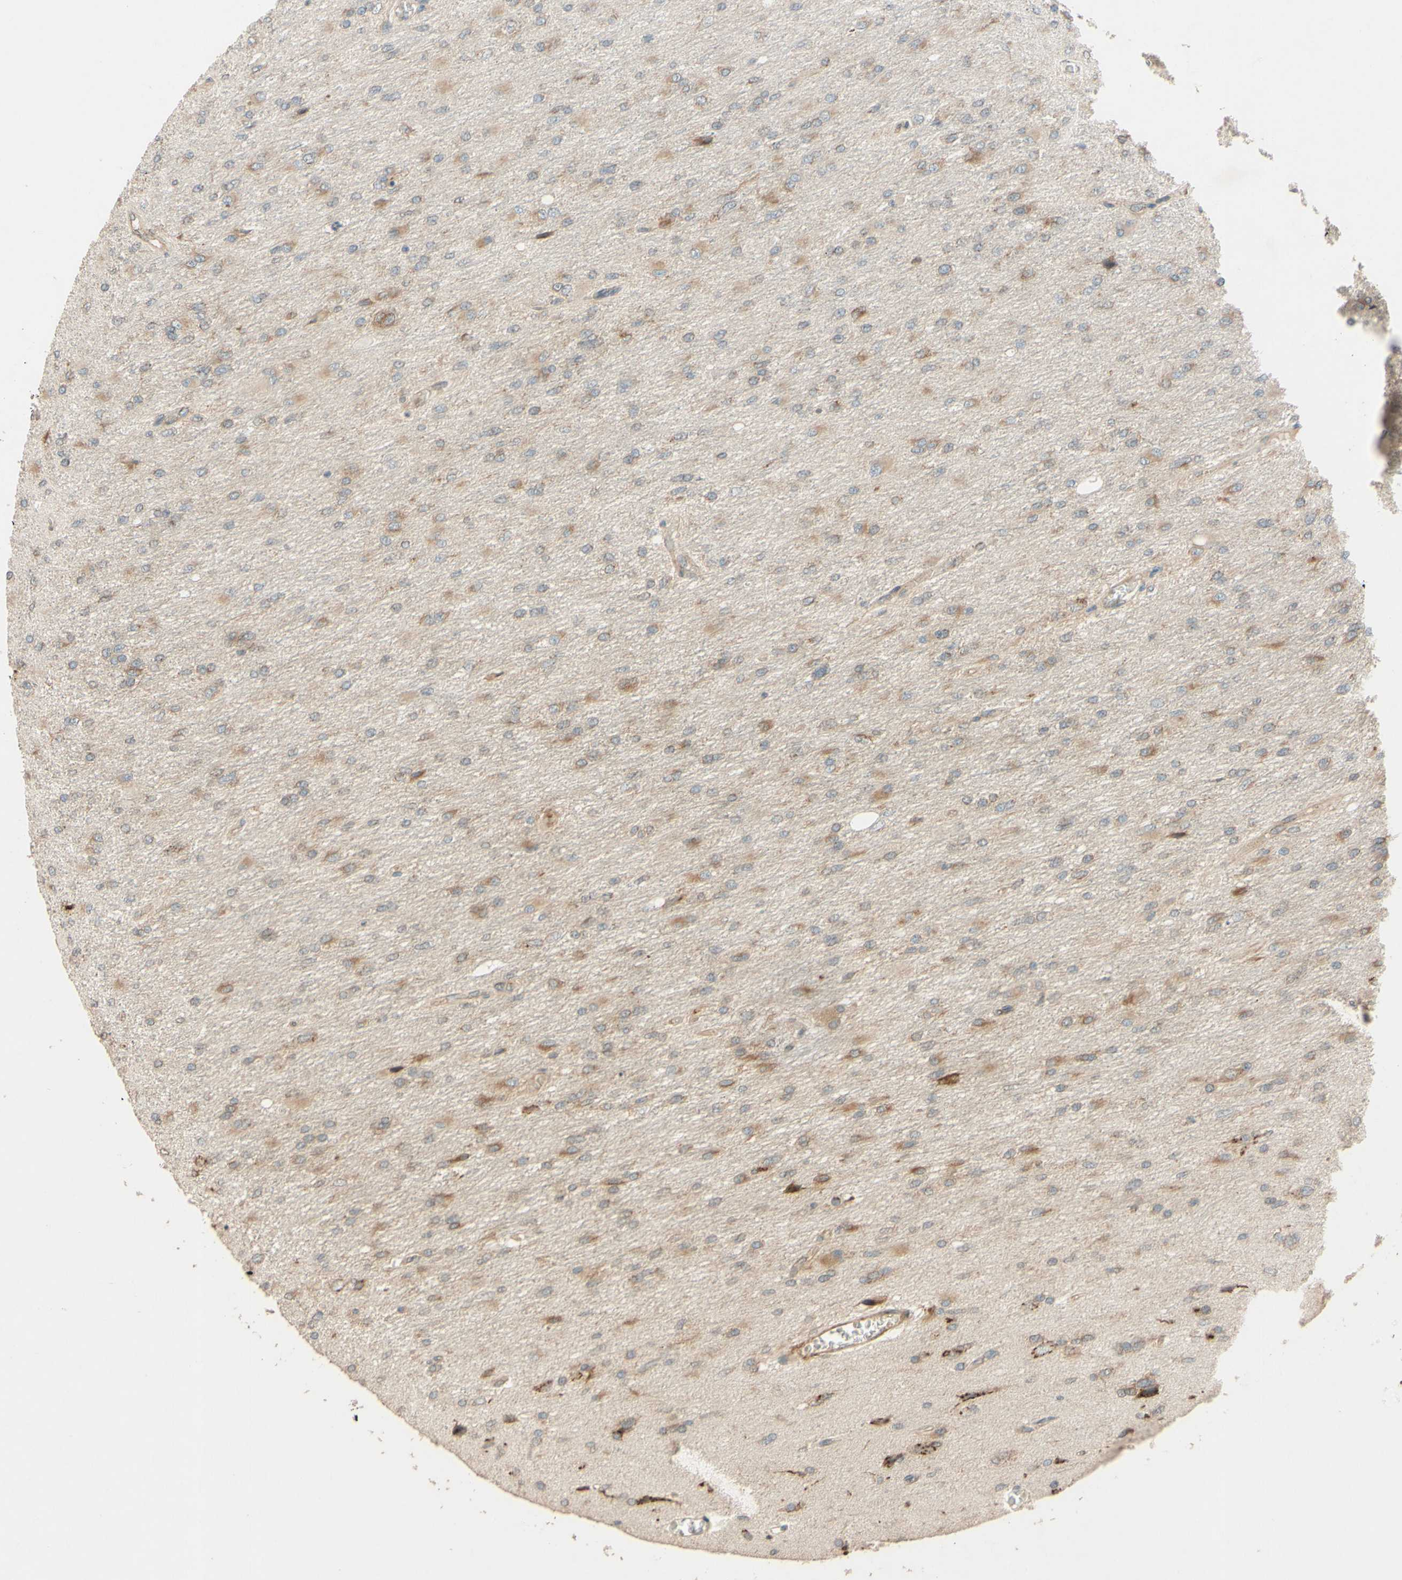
{"staining": {"intensity": "weak", "quantity": ">75%", "location": "cytoplasmic/membranous"}, "tissue": "glioma", "cell_type": "Tumor cells", "image_type": "cancer", "snomed": [{"axis": "morphology", "description": "Glioma, malignant, High grade"}, {"axis": "topography", "description": "Cerebral cortex"}], "caption": "Protein expression analysis of malignant glioma (high-grade) demonstrates weak cytoplasmic/membranous positivity in about >75% of tumor cells.", "gene": "PTPRU", "patient": {"sex": "female", "age": 36}}